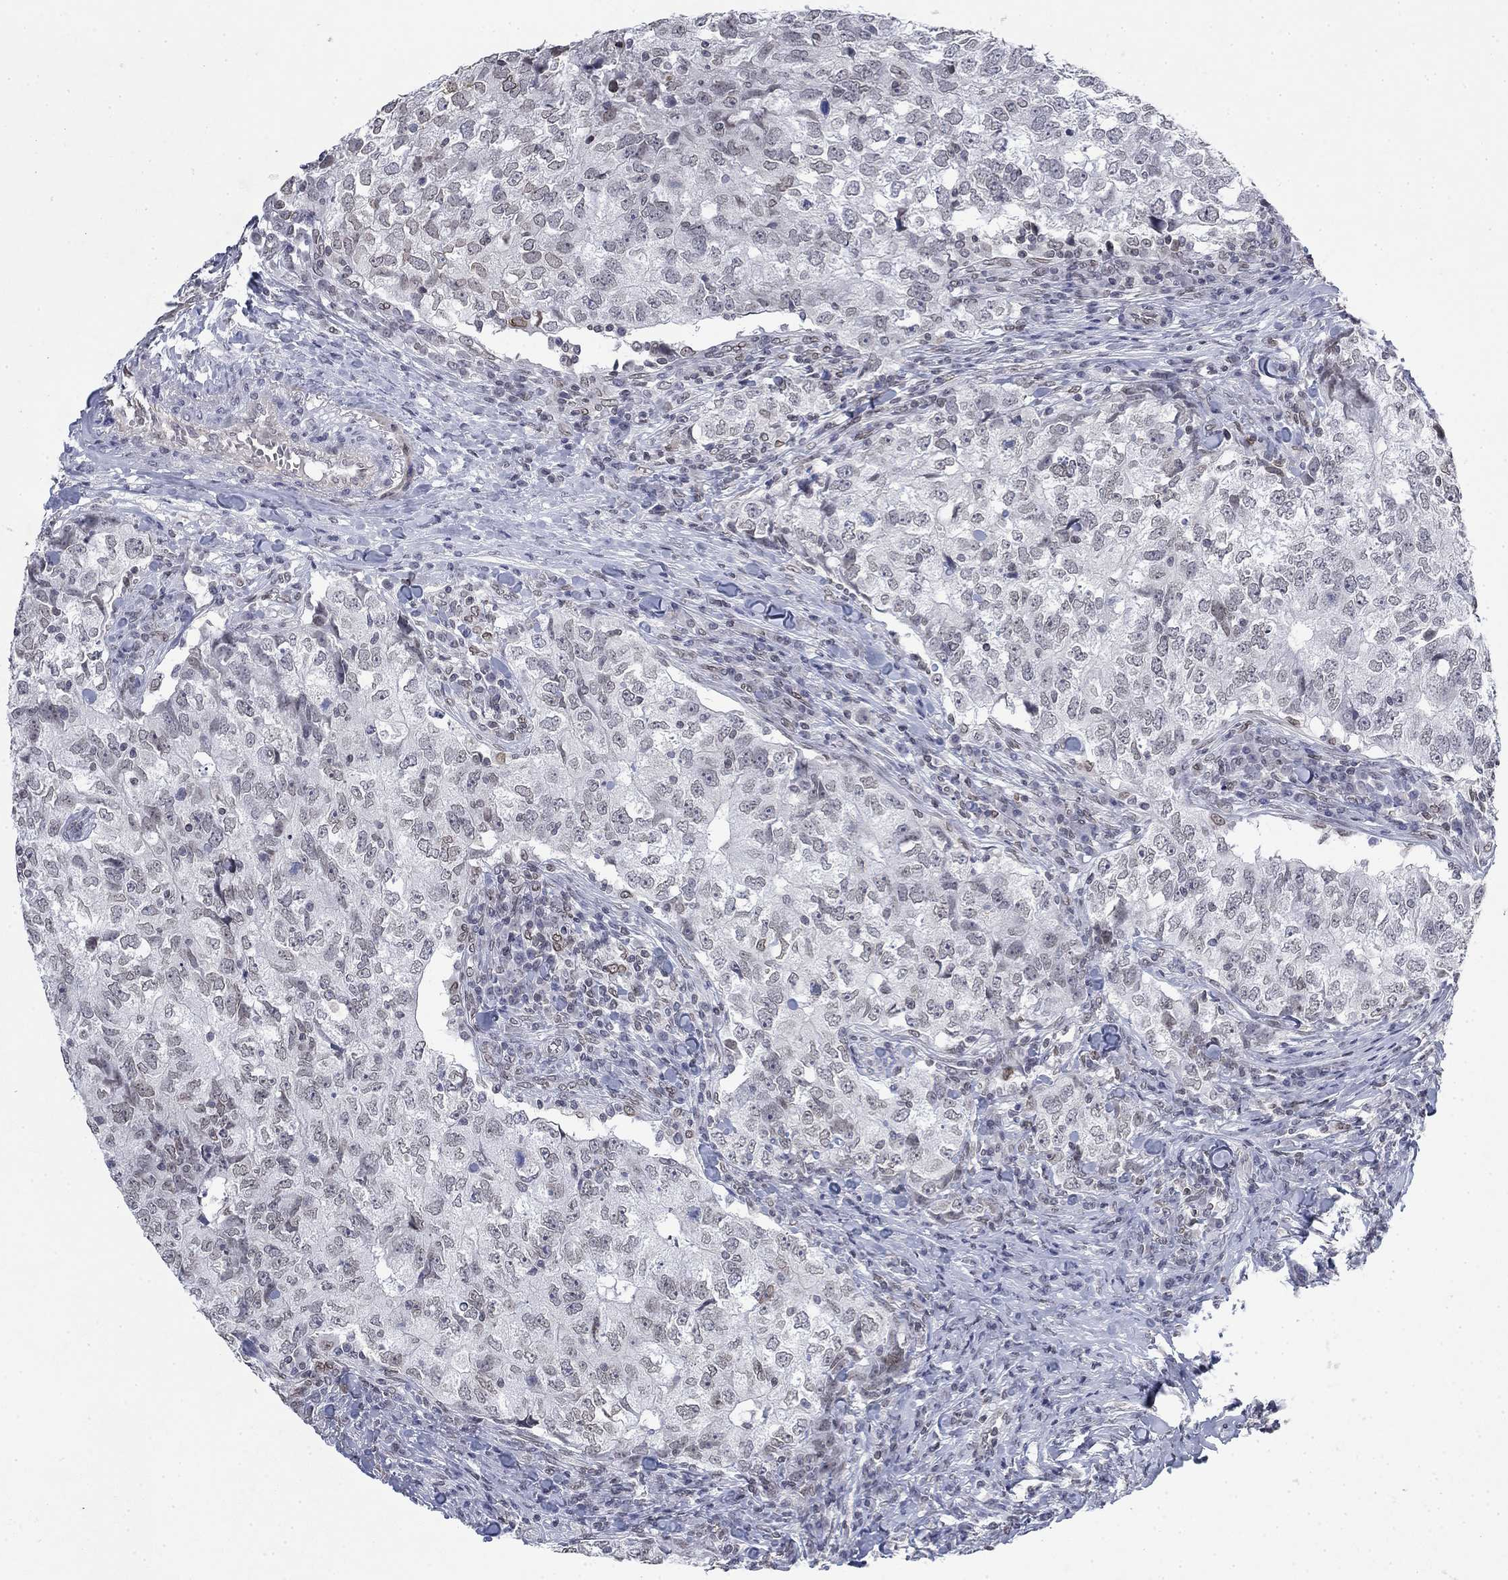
{"staining": {"intensity": "moderate", "quantity": "<25%", "location": "cytoplasmic/membranous,nuclear"}, "tissue": "breast cancer", "cell_type": "Tumor cells", "image_type": "cancer", "snomed": [{"axis": "morphology", "description": "Duct carcinoma"}, {"axis": "topography", "description": "Breast"}], "caption": "Brown immunohistochemical staining in breast cancer demonstrates moderate cytoplasmic/membranous and nuclear staining in about <25% of tumor cells. The protein of interest is stained brown, and the nuclei are stained in blue (DAB (3,3'-diaminobenzidine) IHC with brightfield microscopy, high magnification).", "gene": "TOR1AIP1", "patient": {"sex": "female", "age": 30}}